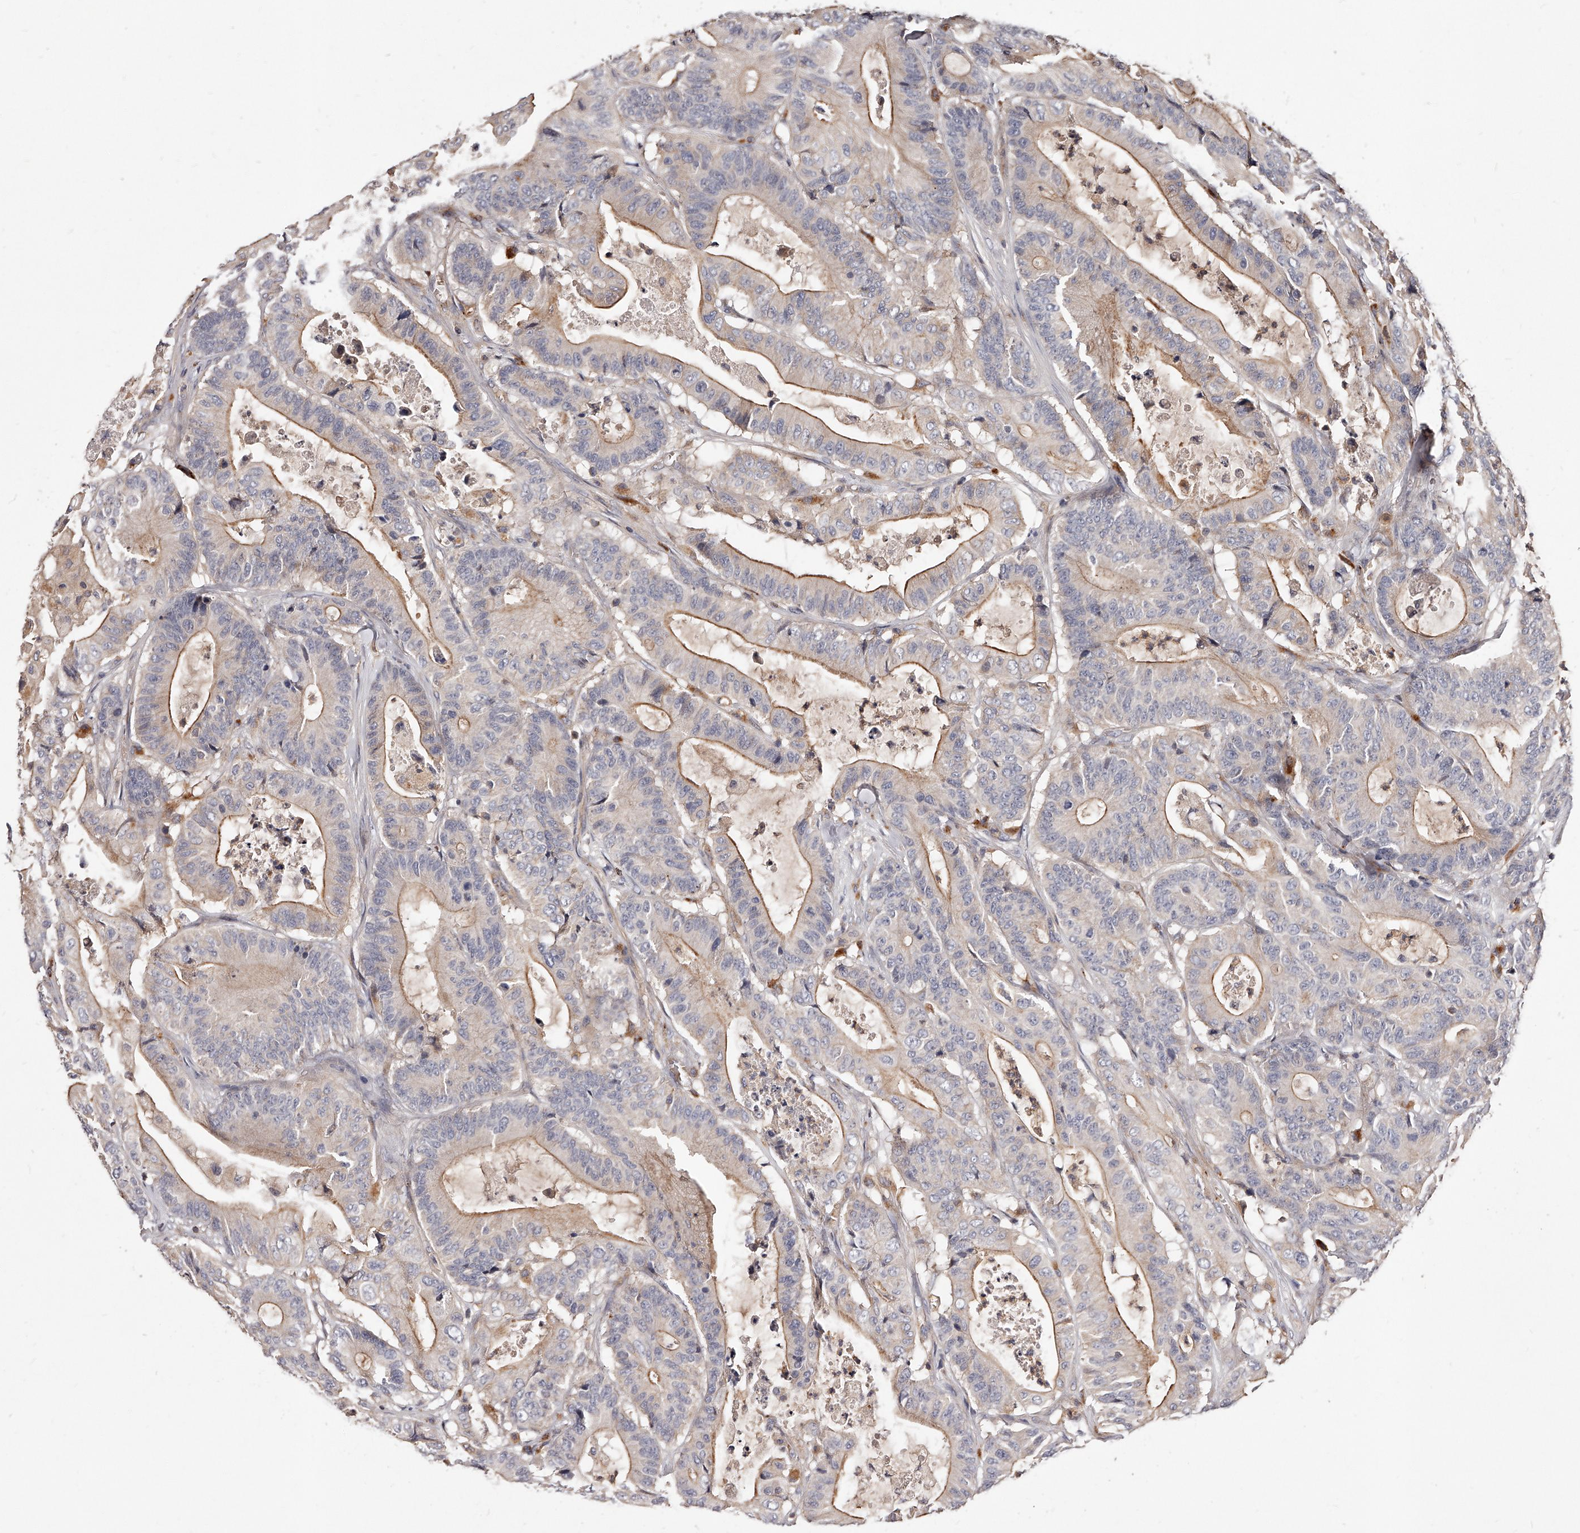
{"staining": {"intensity": "moderate", "quantity": "25%-75%", "location": "cytoplasmic/membranous"}, "tissue": "colorectal cancer", "cell_type": "Tumor cells", "image_type": "cancer", "snomed": [{"axis": "morphology", "description": "Adenocarcinoma, NOS"}, {"axis": "topography", "description": "Colon"}], "caption": "About 25%-75% of tumor cells in human adenocarcinoma (colorectal) display moderate cytoplasmic/membranous protein expression as visualized by brown immunohistochemical staining.", "gene": "PHACTR1", "patient": {"sex": "female", "age": 84}}